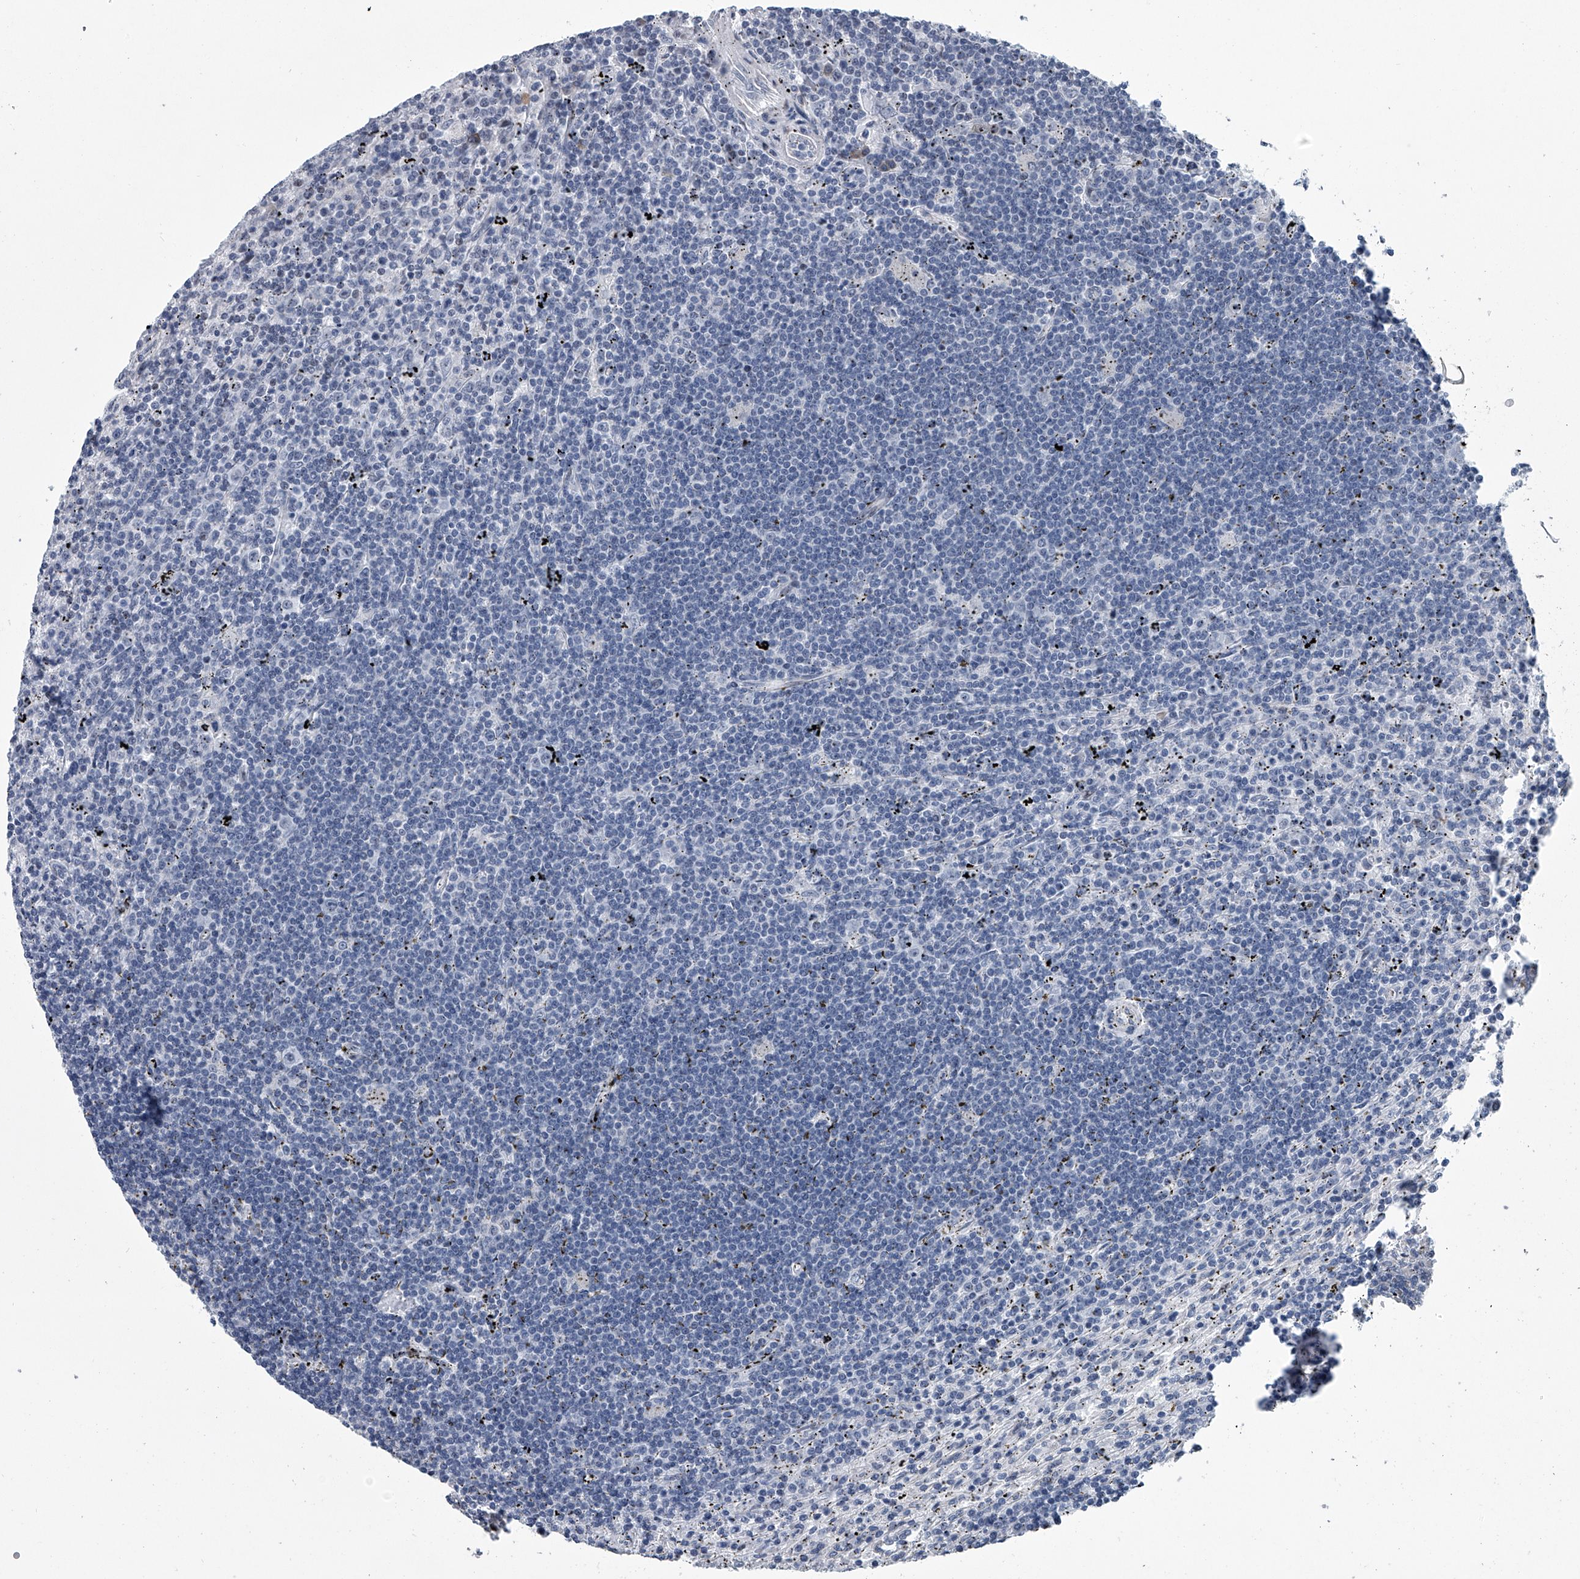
{"staining": {"intensity": "negative", "quantity": "none", "location": "none"}, "tissue": "lymphoma", "cell_type": "Tumor cells", "image_type": "cancer", "snomed": [{"axis": "morphology", "description": "Malignant lymphoma, non-Hodgkin's type, Low grade"}, {"axis": "topography", "description": "Spleen"}], "caption": "There is no significant expression in tumor cells of low-grade malignant lymphoma, non-Hodgkin's type.", "gene": "PPP2R5D", "patient": {"sex": "male", "age": 76}}